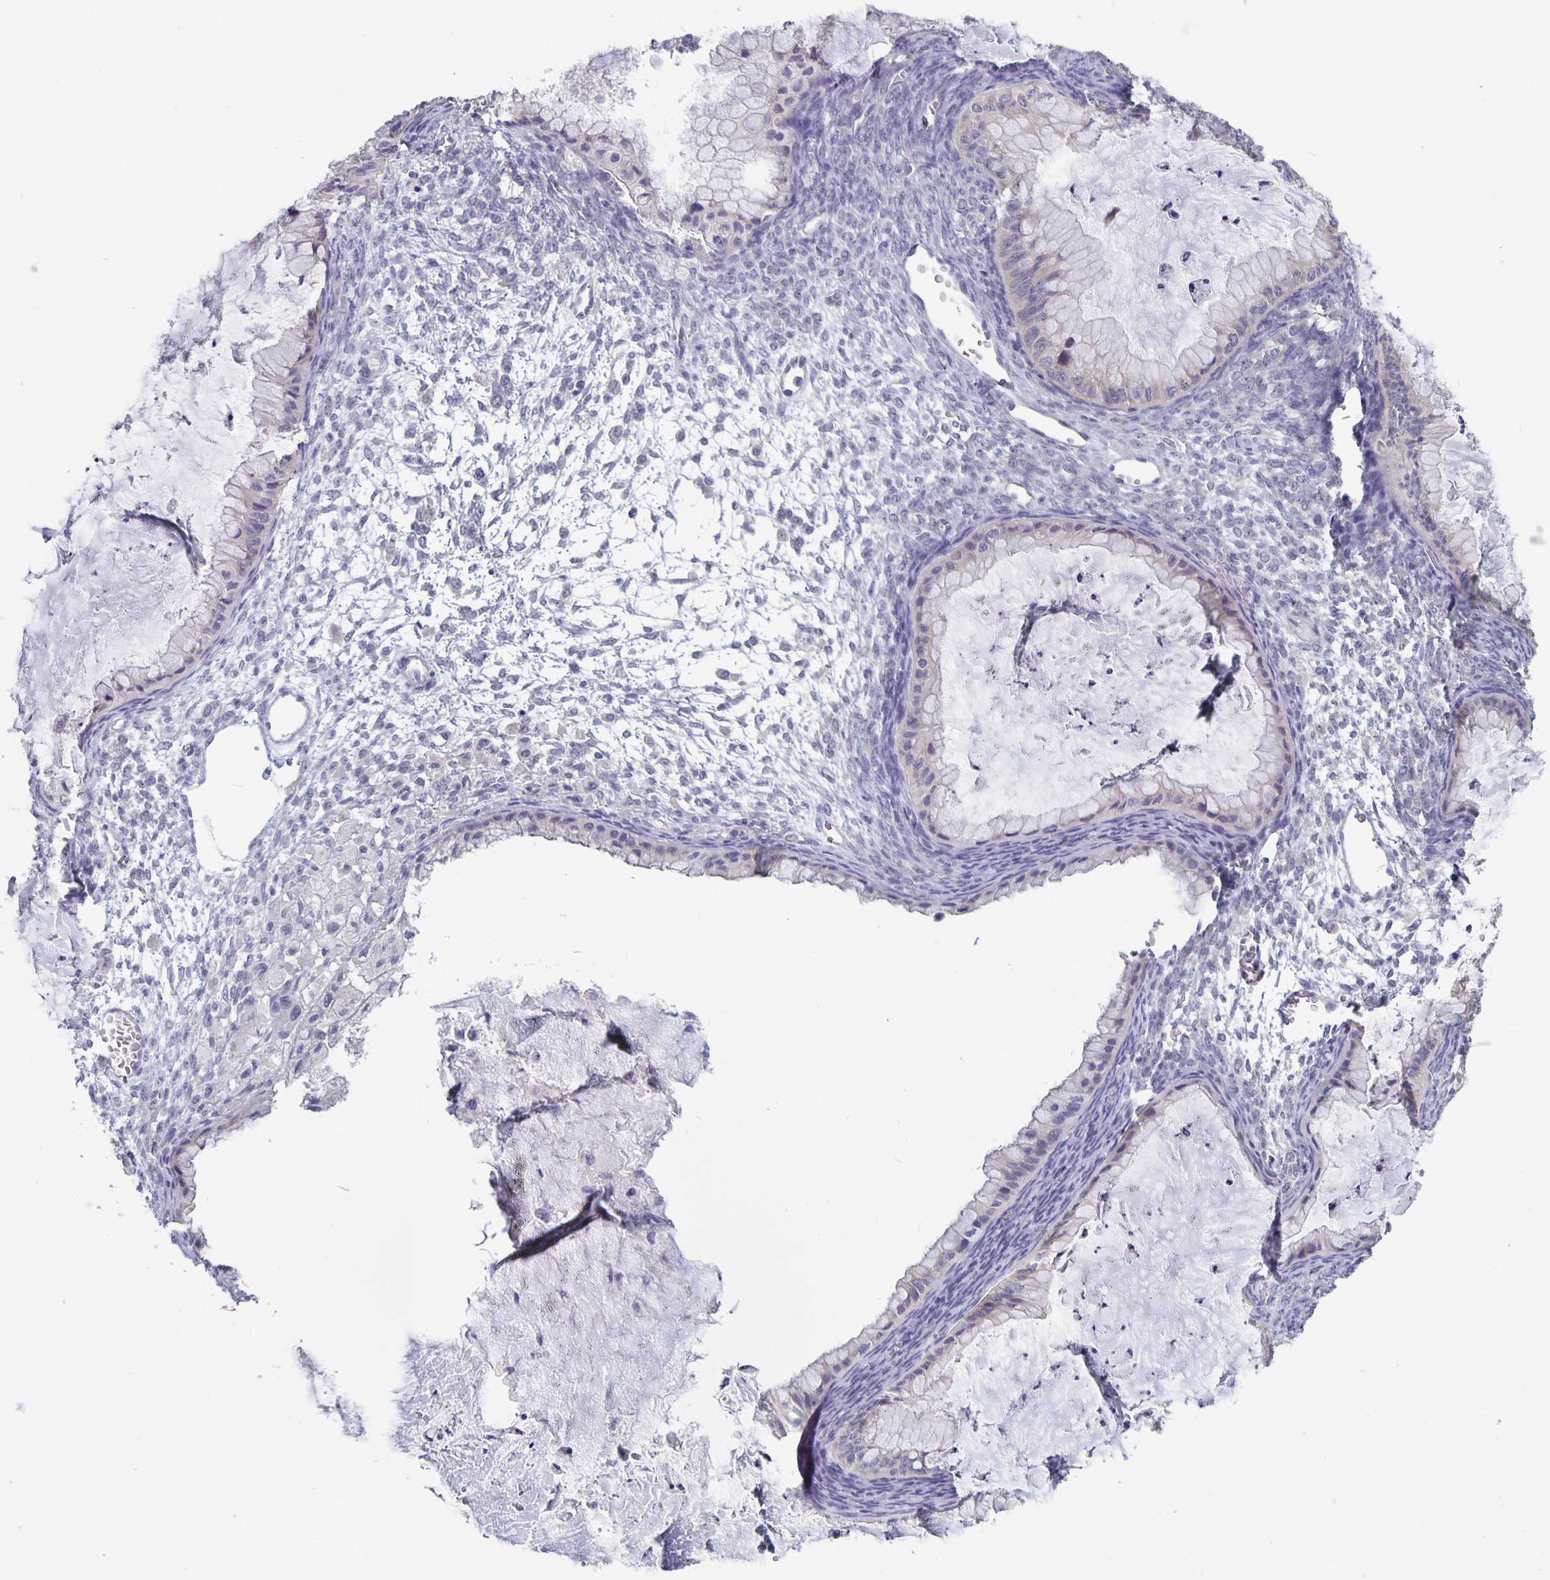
{"staining": {"intensity": "weak", "quantity": "<25%", "location": "cytoplasmic/membranous"}, "tissue": "ovarian cancer", "cell_type": "Tumor cells", "image_type": "cancer", "snomed": [{"axis": "morphology", "description": "Cystadenocarcinoma, mucinous, NOS"}, {"axis": "topography", "description": "Ovary"}], "caption": "DAB (3,3'-diaminobenzidine) immunohistochemical staining of human ovarian cancer (mucinous cystadenocarcinoma) shows no significant positivity in tumor cells.", "gene": "PLCB3", "patient": {"sex": "female", "age": 72}}